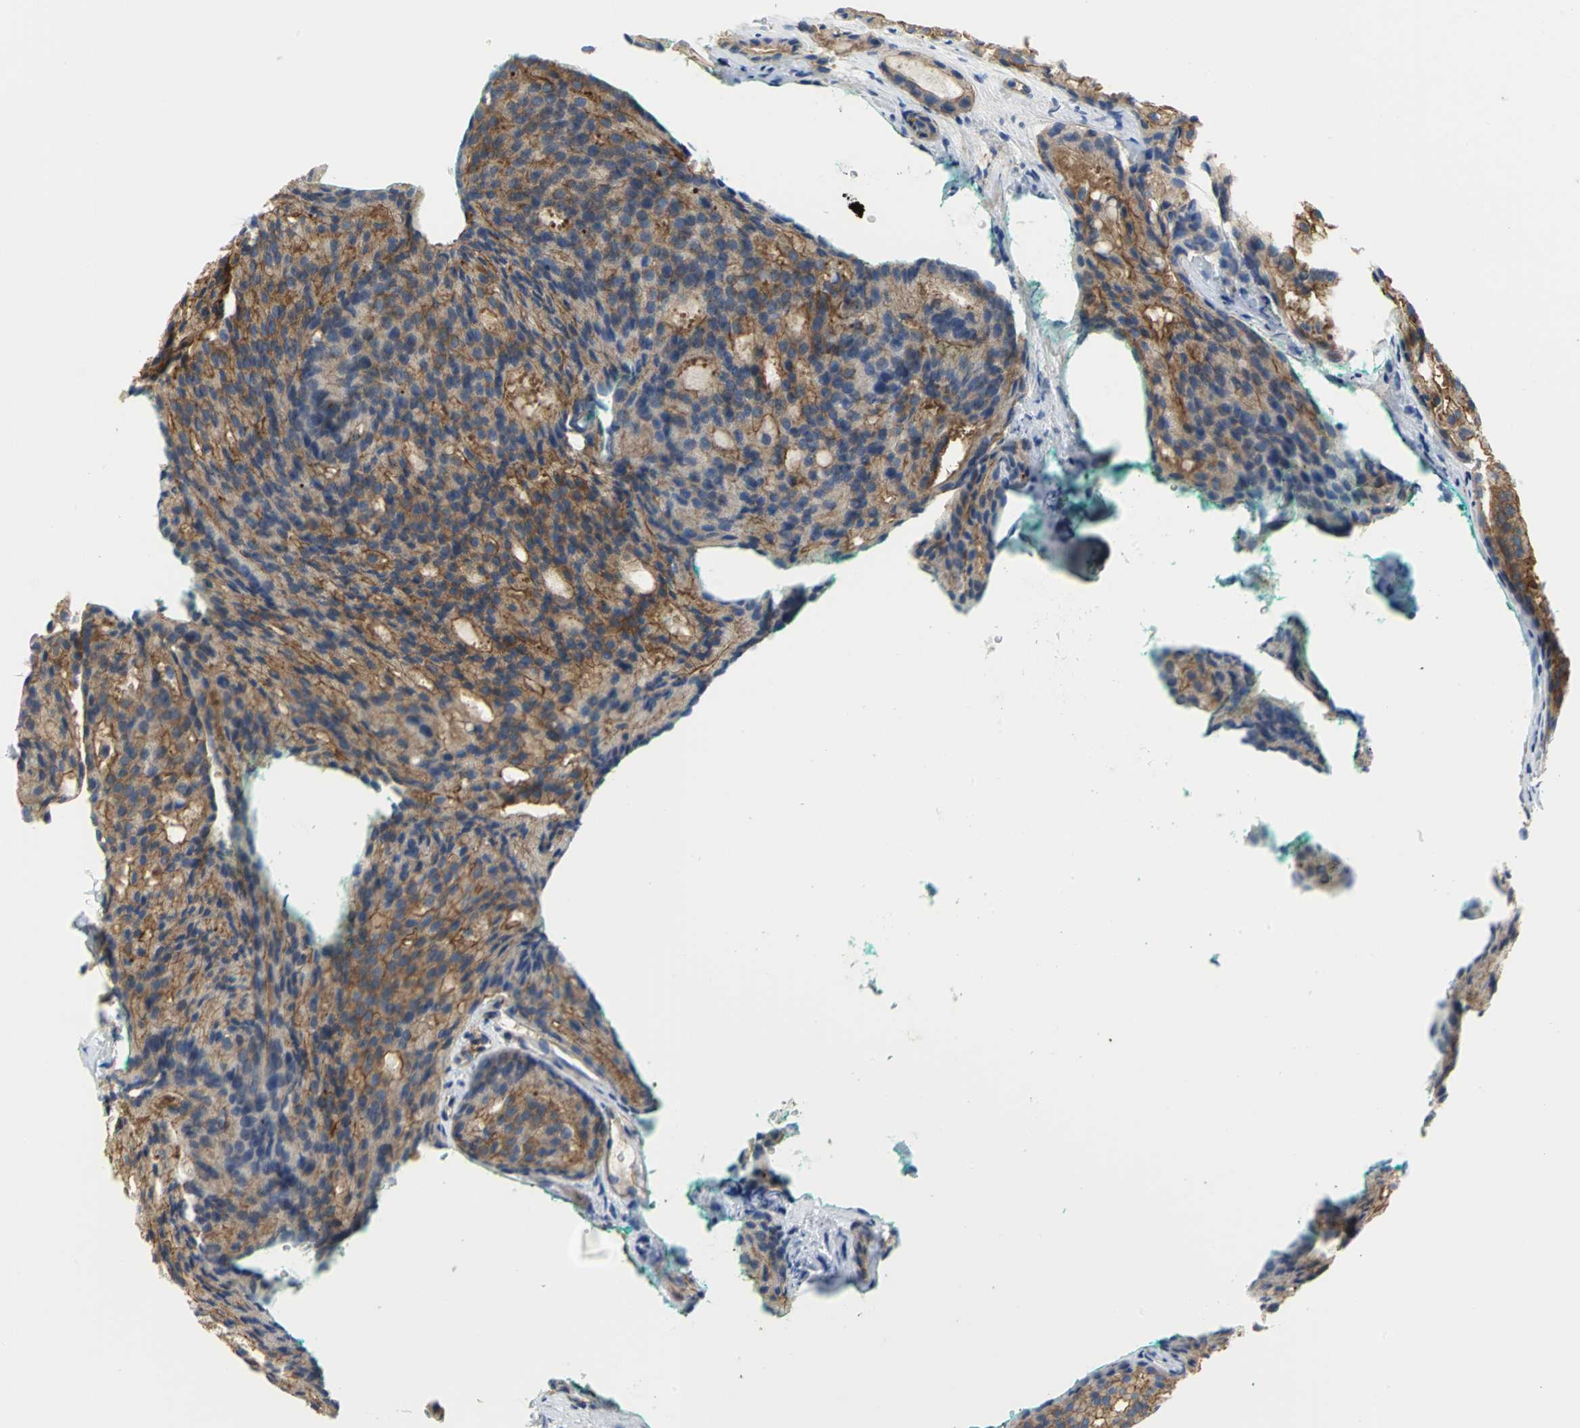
{"staining": {"intensity": "strong", "quantity": ">75%", "location": "cytoplasmic/membranous"}, "tissue": "prostate cancer", "cell_type": "Tumor cells", "image_type": "cancer", "snomed": [{"axis": "morphology", "description": "Adenocarcinoma, High grade"}, {"axis": "topography", "description": "Prostate"}], "caption": "The micrograph reveals immunohistochemical staining of prostate cancer. There is strong cytoplasmic/membranous expression is identified in approximately >75% of tumor cells. The protein of interest is stained brown, and the nuclei are stained in blue (DAB (3,3'-diaminobenzidine) IHC with brightfield microscopy, high magnification).", "gene": "FLNB", "patient": {"sex": "male", "age": 64}}